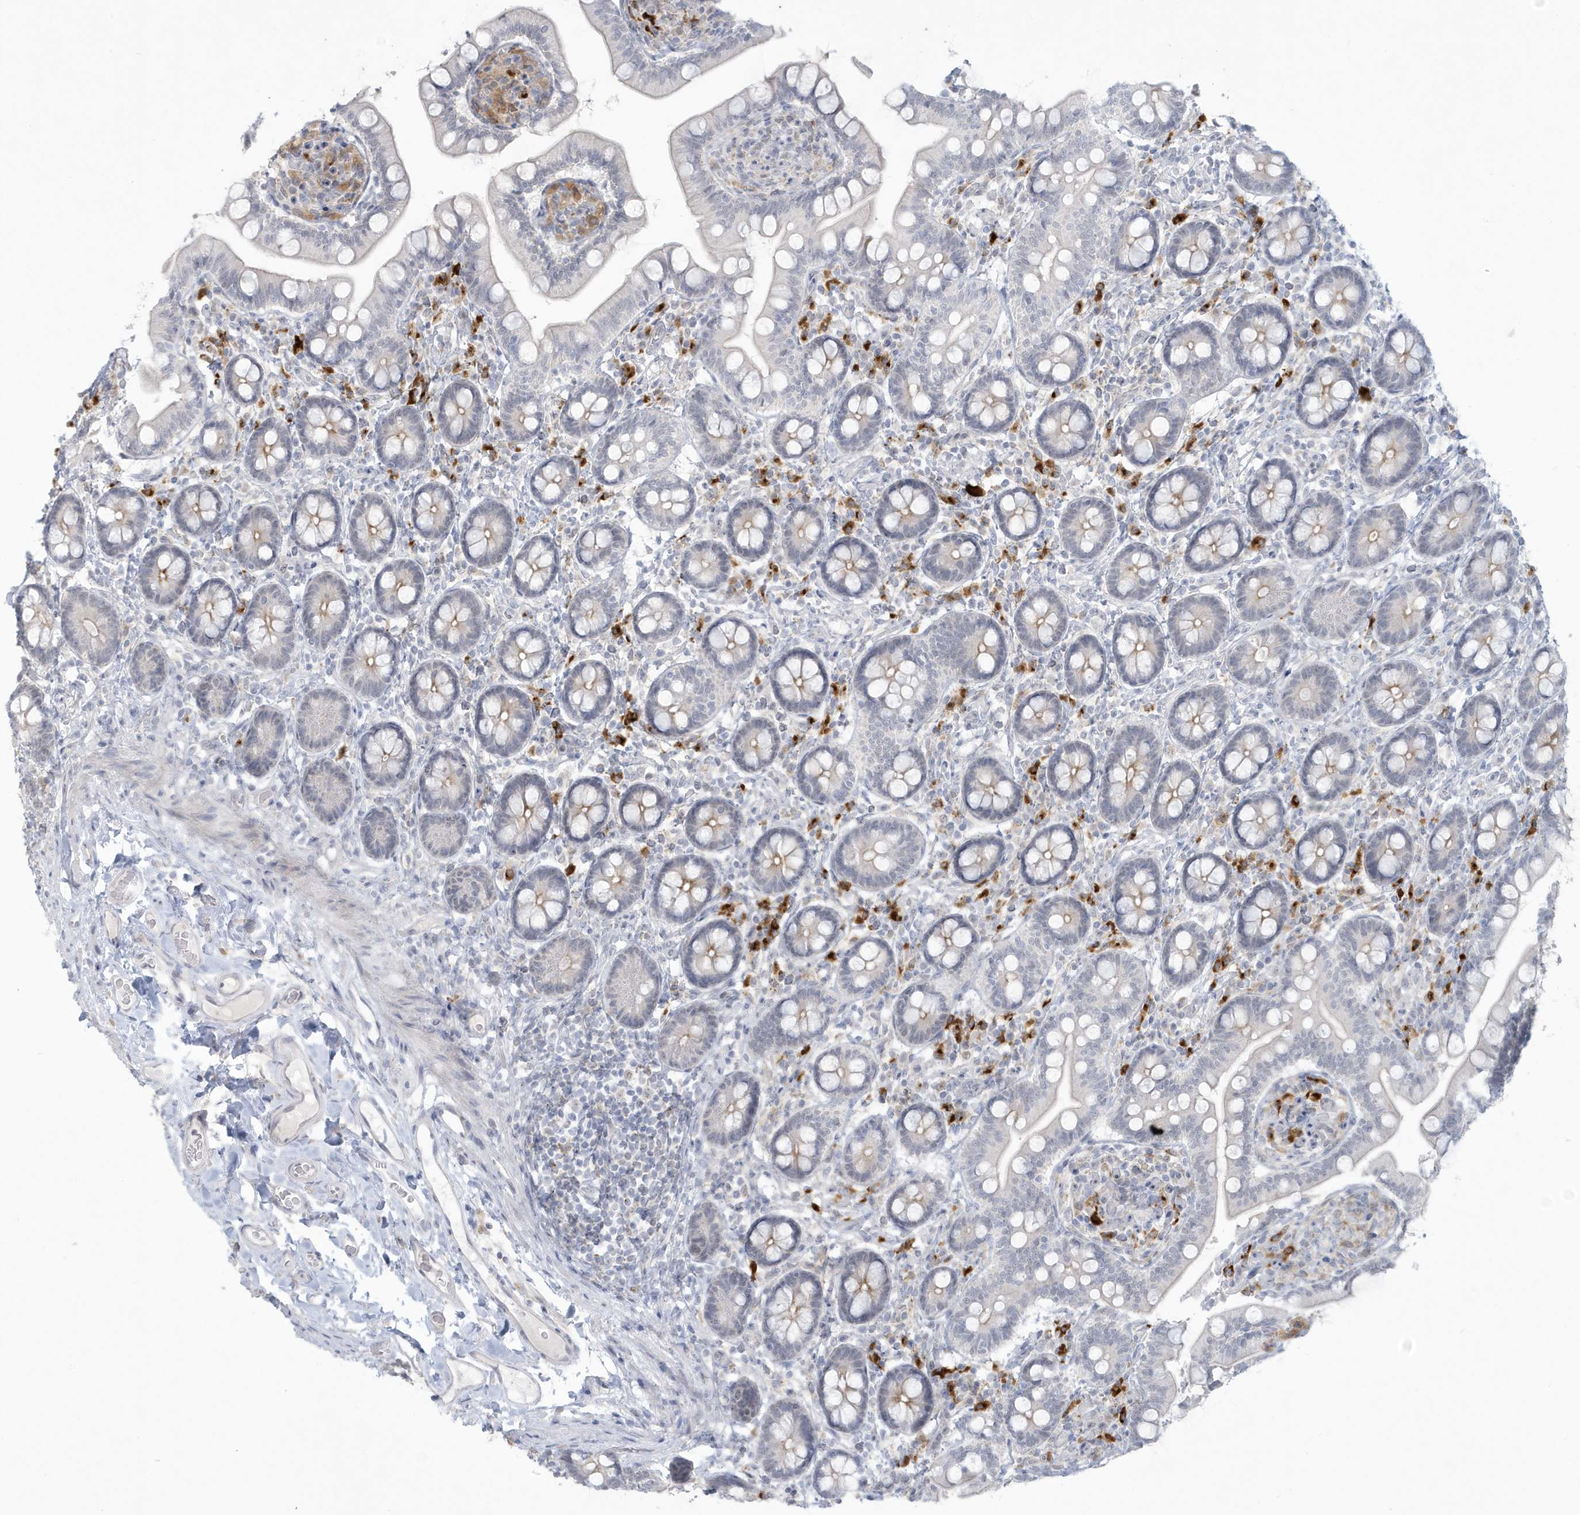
{"staining": {"intensity": "negative", "quantity": "none", "location": "none"}, "tissue": "small intestine", "cell_type": "Glandular cells", "image_type": "normal", "snomed": [{"axis": "morphology", "description": "Normal tissue, NOS"}, {"axis": "topography", "description": "Small intestine"}], "caption": "Histopathology image shows no significant protein staining in glandular cells of unremarkable small intestine.", "gene": "HERC6", "patient": {"sex": "female", "age": 64}}